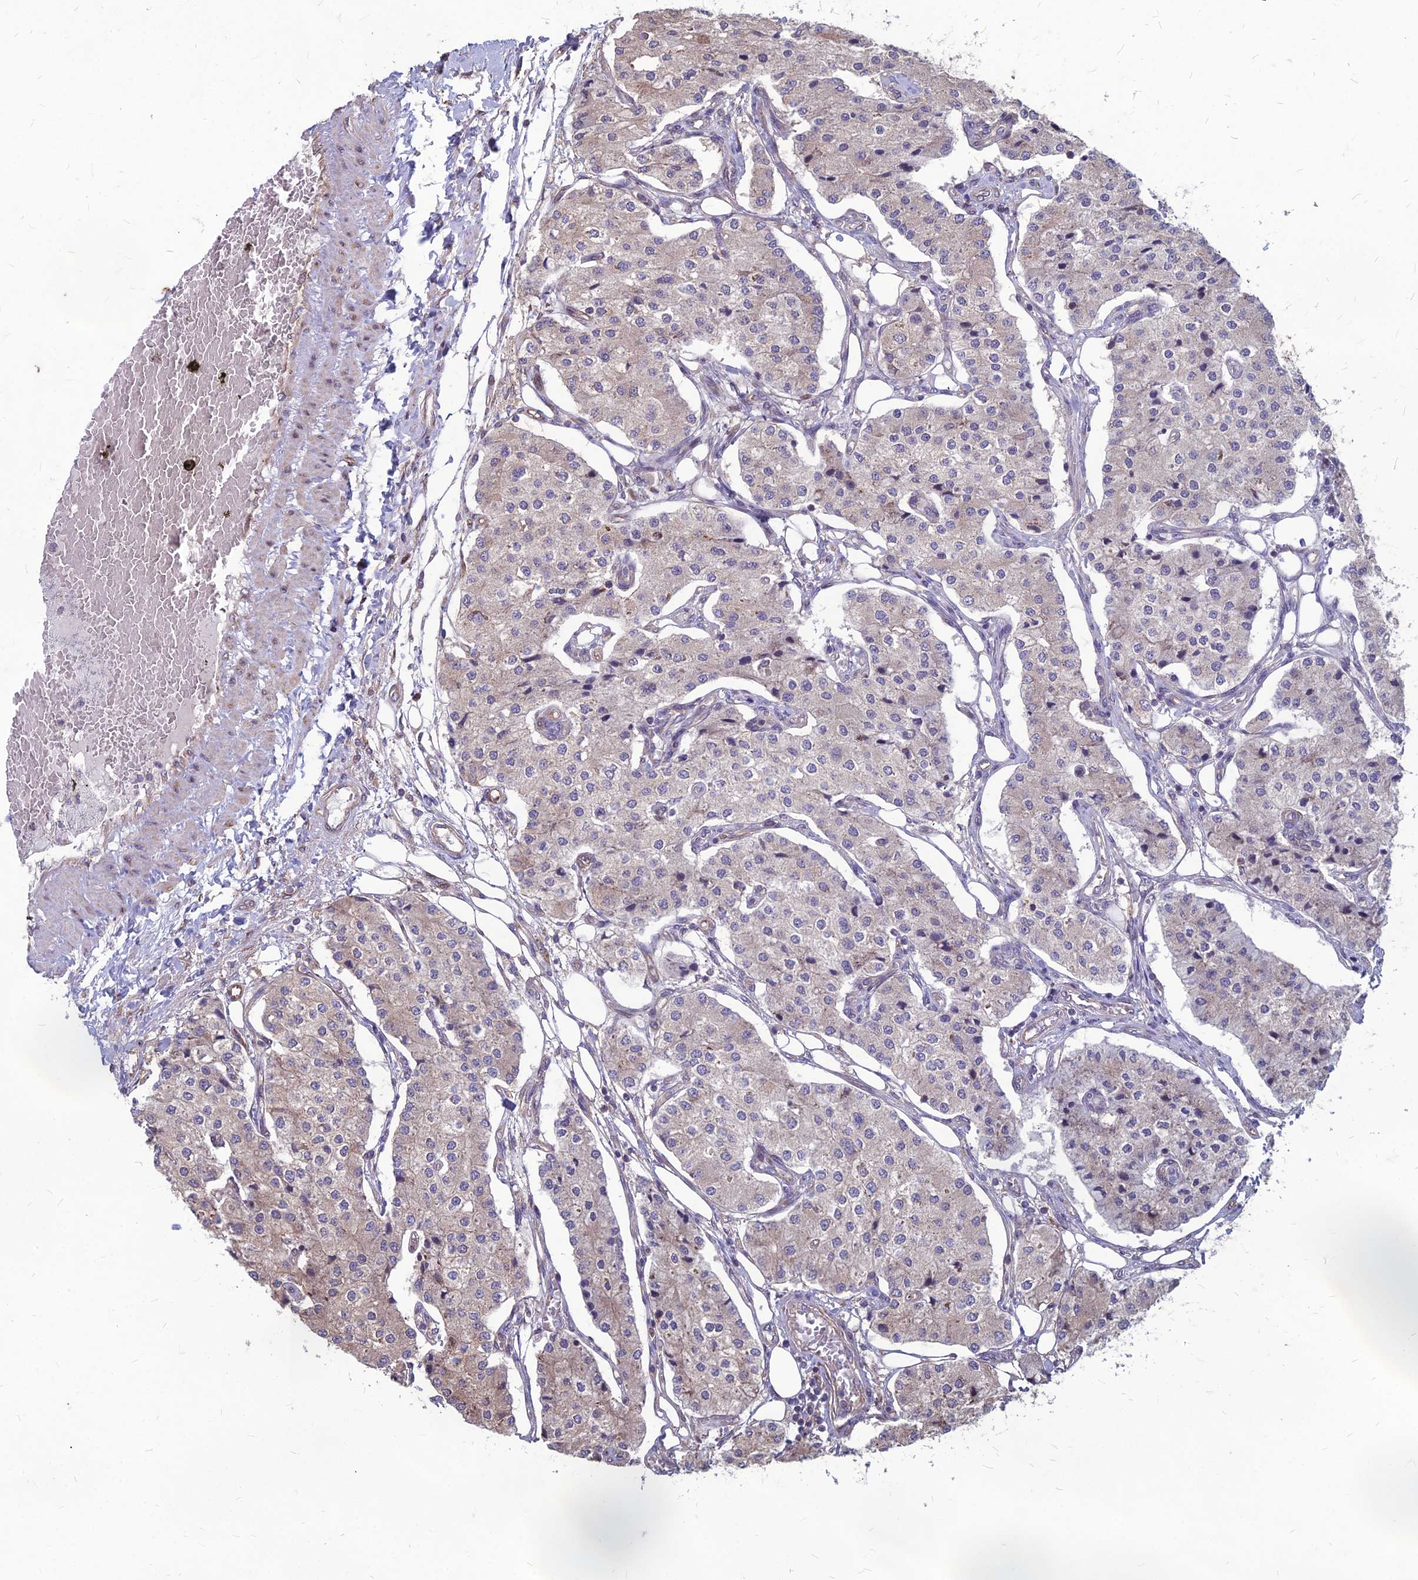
{"staining": {"intensity": "moderate", "quantity": "<25%", "location": "cytoplasmic/membranous"}, "tissue": "carcinoid", "cell_type": "Tumor cells", "image_type": "cancer", "snomed": [{"axis": "morphology", "description": "Carcinoid, malignant, NOS"}, {"axis": "topography", "description": "Colon"}], "caption": "Tumor cells demonstrate low levels of moderate cytoplasmic/membranous positivity in about <25% of cells in human carcinoid (malignant).", "gene": "LSM6", "patient": {"sex": "female", "age": 52}}